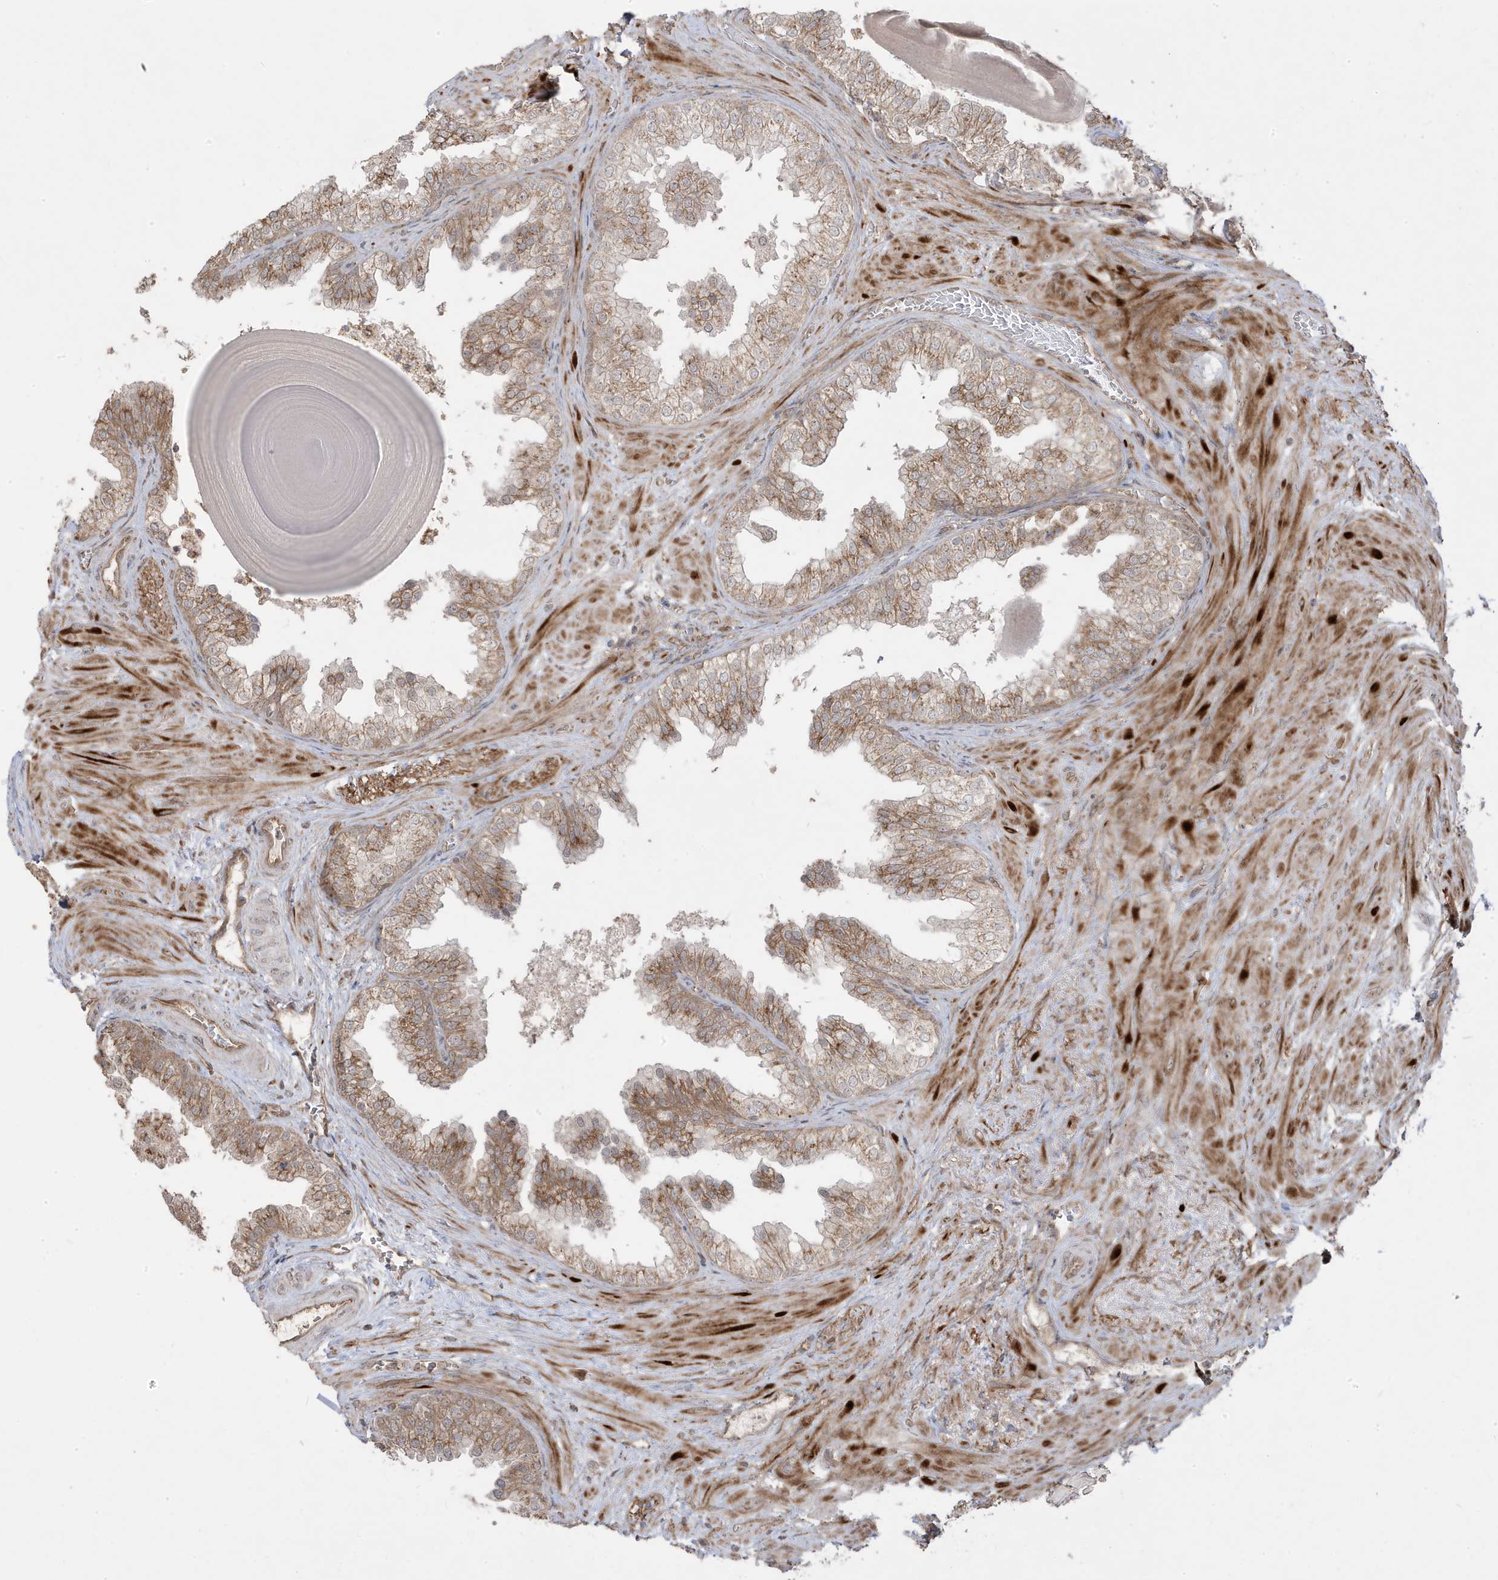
{"staining": {"intensity": "moderate", "quantity": ">75%", "location": "cytoplasmic/membranous"}, "tissue": "prostate", "cell_type": "Glandular cells", "image_type": "normal", "snomed": [{"axis": "morphology", "description": "Normal tissue, NOS"}, {"axis": "topography", "description": "Prostate"}], "caption": "High-power microscopy captured an IHC histopathology image of normal prostate, revealing moderate cytoplasmic/membranous expression in approximately >75% of glandular cells.", "gene": "DNAJC12", "patient": {"sex": "male", "age": 48}}